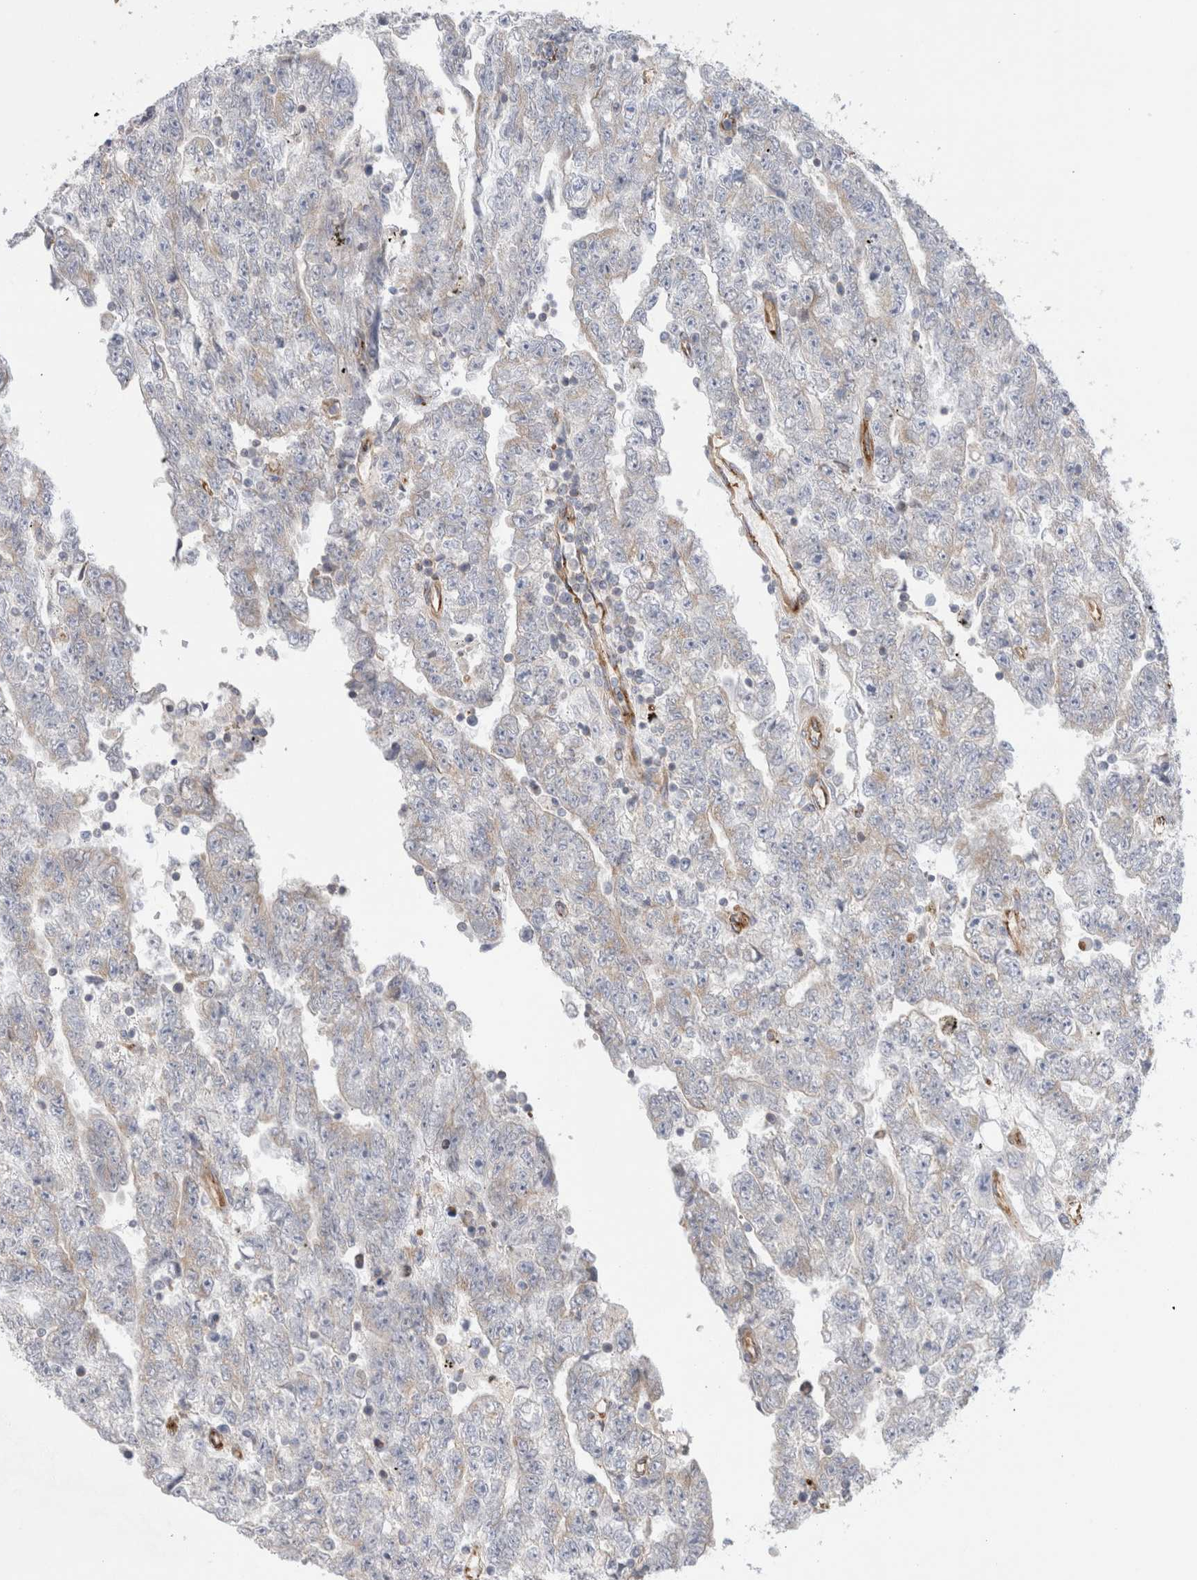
{"staining": {"intensity": "negative", "quantity": "none", "location": "none"}, "tissue": "testis cancer", "cell_type": "Tumor cells", "image_type": "cancer", "snomed": [{"axis": "morphology", "description": "Carcinoma, Embryonal, NOS"}, {"axis": "topography", "description": "Testis"}], "caption": "IHC of human embryonal carcinoma (testis) demonstrates no staining in tumor cells.", "gene": "CNPY4", "patient": {"sex": "male", "age": 25}}